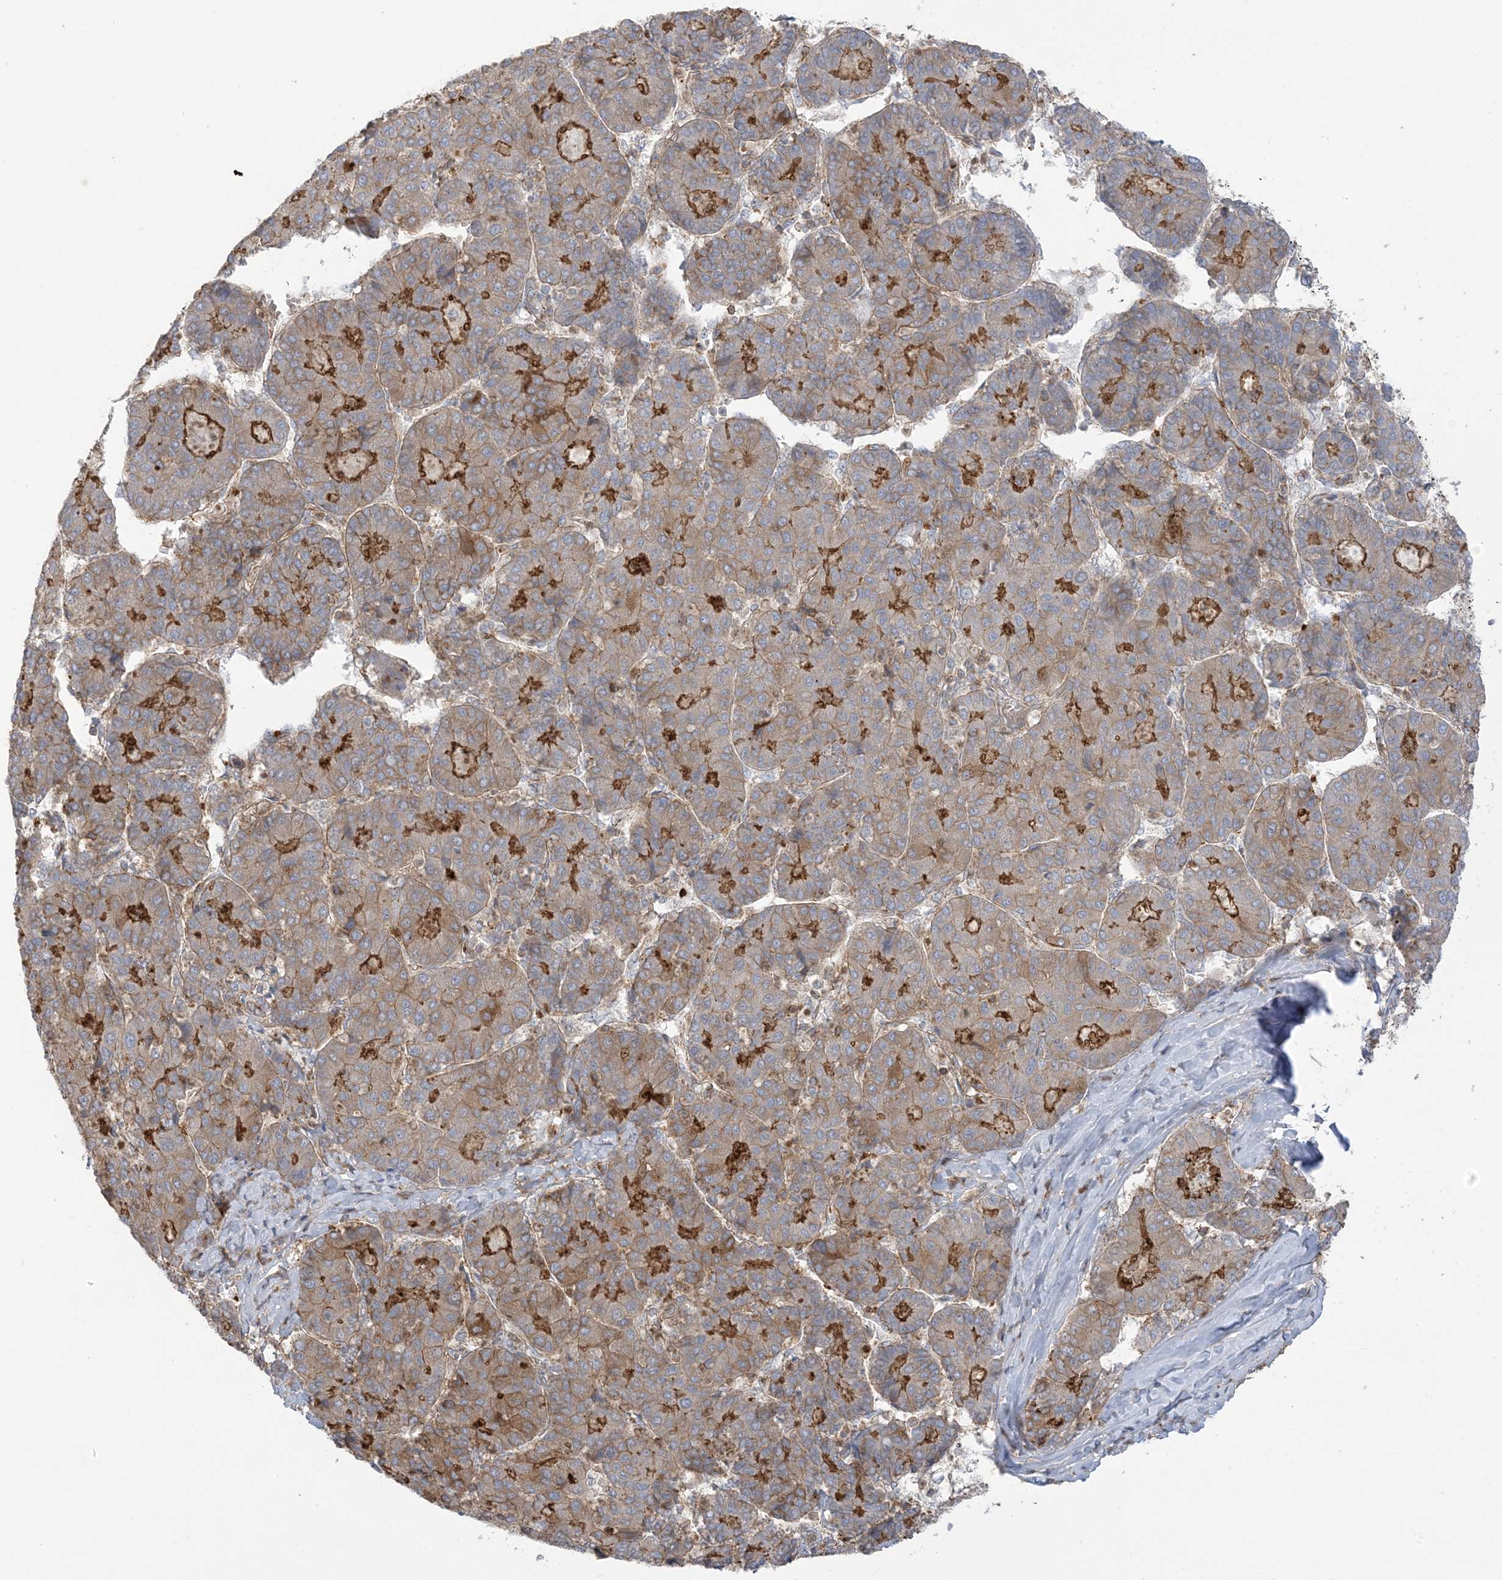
{"staining": {"intensity": "strong", "quantity": "25%-75%", "location": "cytoplasmic/membranous"}, "tissue": "liver cancer", "cell_type": "Tumor cells", "image_type": "cancer", "snomed": [{"axis": "morphology", "description": "Carcinoma, Hepatocellular, NOS"}, {"axis": "topography", "description": "Liver"}], "caption": "Protein staining displays strong cytoplasmic/membranous positivity in about 25%-75% of tumor cells in liver cancer.", "gene": "ICMT", "patient": {"sex": "male", "age": 65}}